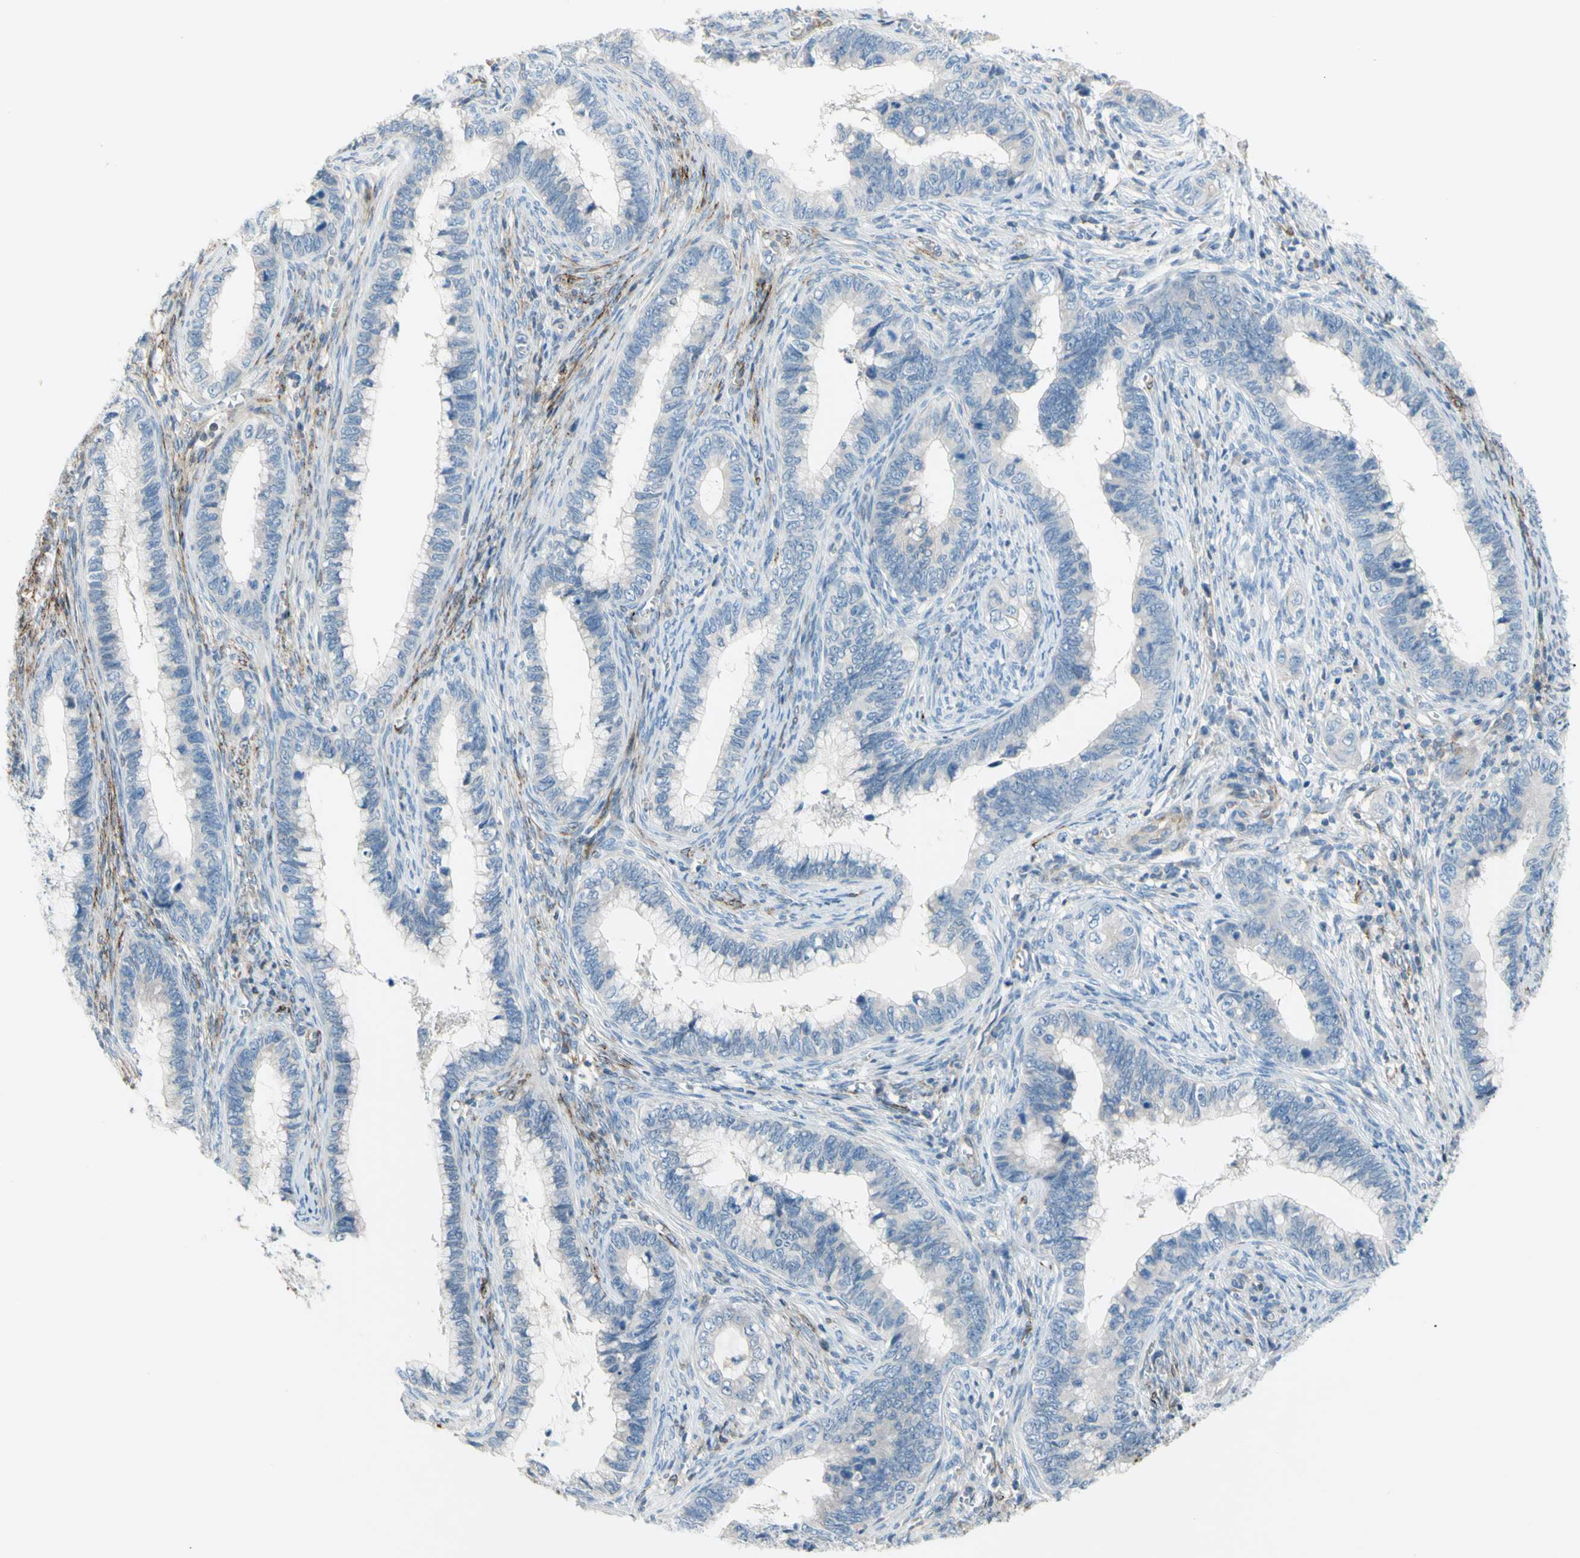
{"staining": {"intensity": "negative", "quantity": "none", "location": "none"}, "tissue": "cervical cancer", "cell_type": "Tumor cells", "image_type": "cancer", "snomed": [{"axis": "morphology", "description": "Adenocarcinoma, NOS"}, {"axis": "topography", "description": "Cervix"}], "caption": "There is no significant expression in tumor cells of cervical cancer.", "gene": "PRRG2", "patient": {"sex": "female", "age": 44}}